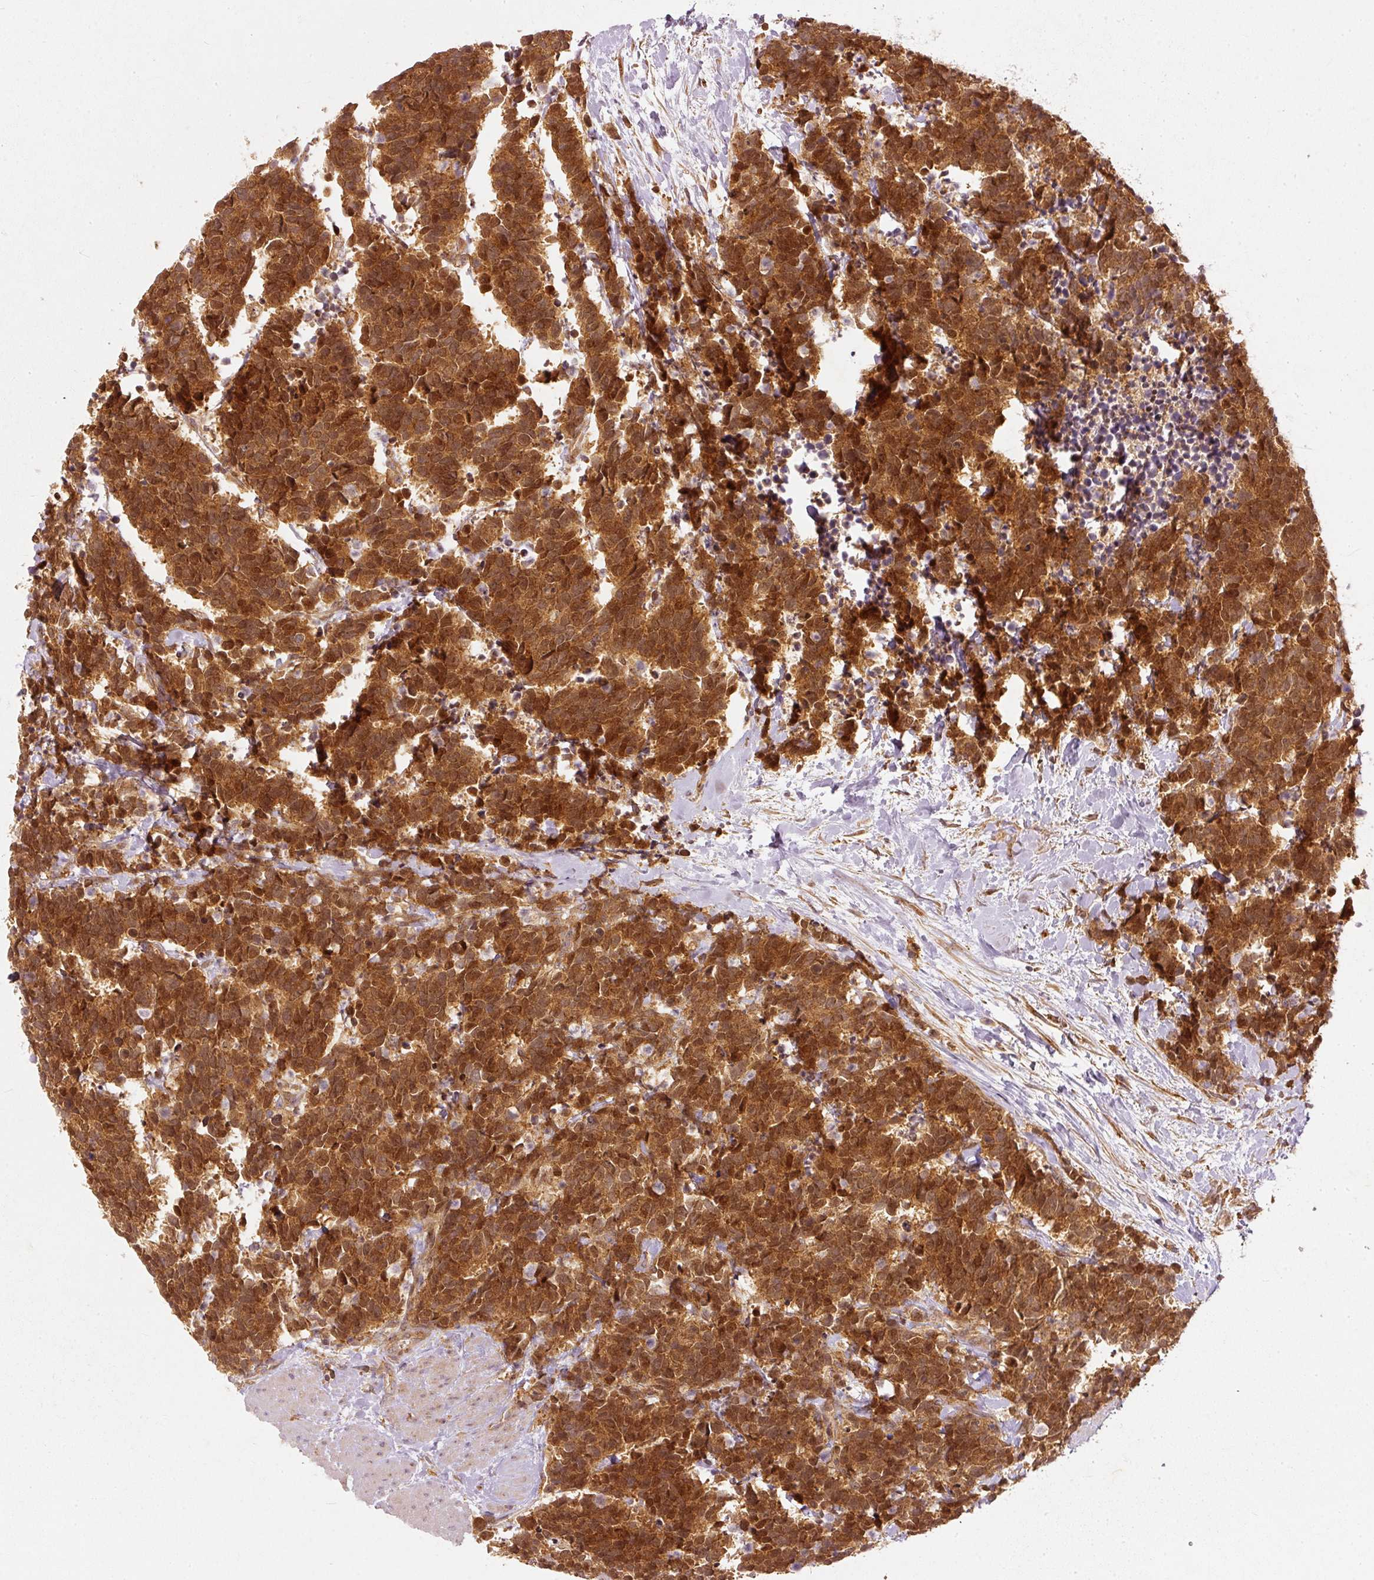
{"staining": {"intensity": "strong", "quantity": ">75%", "location": "cytoplasmic/membranous"}, "tissue": "carcinoid", "cell_type": "Tumor cells", "image_type": "cancer", "snomed": [{"axis": "morphology", "description": "Carcinoma, NOS"}, {"axis": "morphology", "description": "Carcinoid, malignant, NOS"}, {"axis": "topography", "description": "Prostate"}], "caption": "High-magnification brightfield microscopy of carcinoid stained with DAB (3,3'-diaminobenzidine) (brown) and counterstained with hematoxylin (blue). tumor cells exhibit strong cytoplasmic/membranous staining is appreciated in about>75% of cells.", "gene": "ZNF580", "patient": {"sex": "male", "age": 57}}